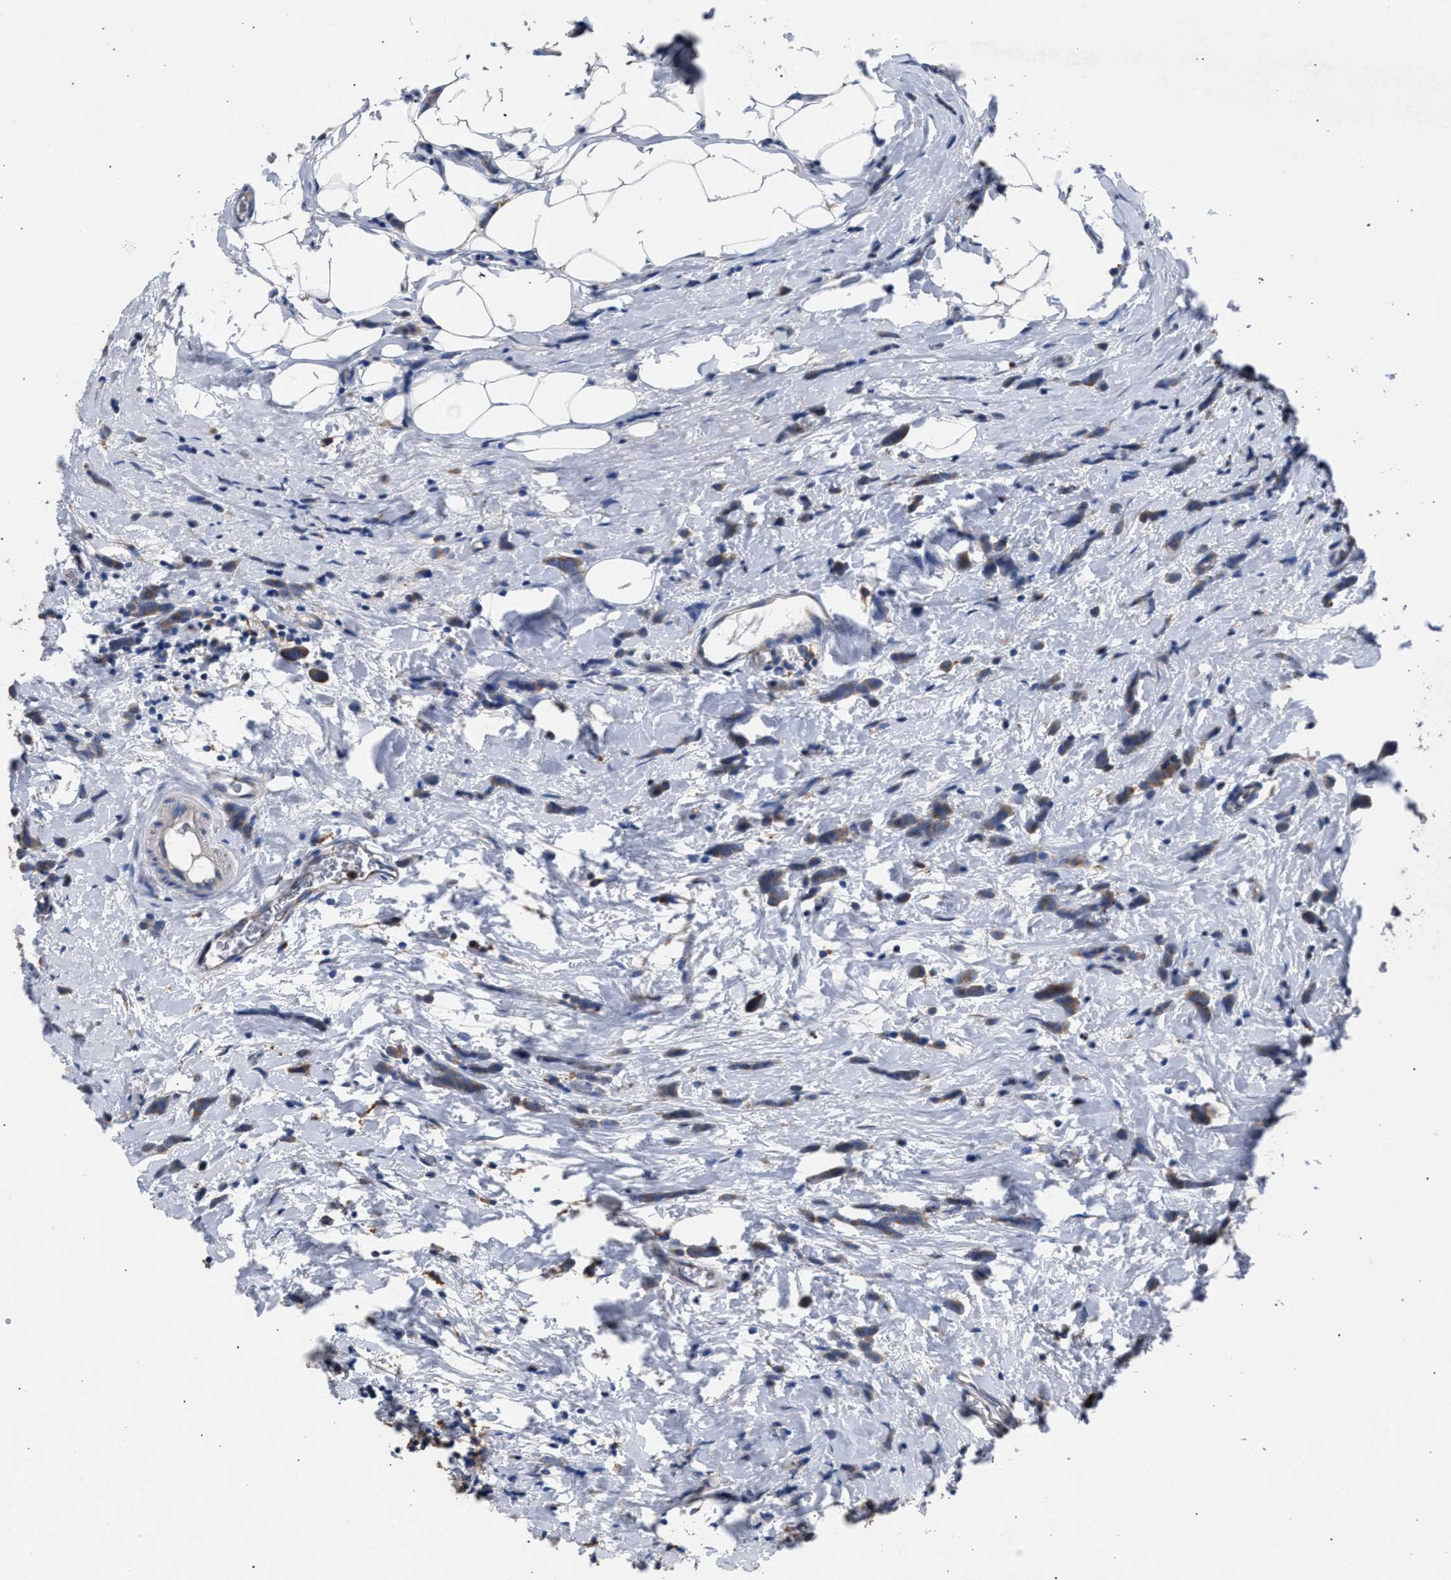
{"staining": {"intensity": "weak", "quantity": ">75%", "location": "cytoplasmic/membranous"}, "tissue": "breast cancer", "cell_type": "Tumor cells", "image_type": "cancer", "snomed": [{"axis": "morphology", "description": "Lobular carcinoma"}, {"axis": "topography", "description": "Breast"}], "caption": "Immunohistochemistry (DAB (3,3'-diaminobenzidine)) staining of human breast cancer (lobular carcinoma) exhibits weak cytoplasmic/membranous protein staining in about >75% of tumor cells.", "gene": "ATP6V0A1", "patient": {"sex": "female", "age": 60}}